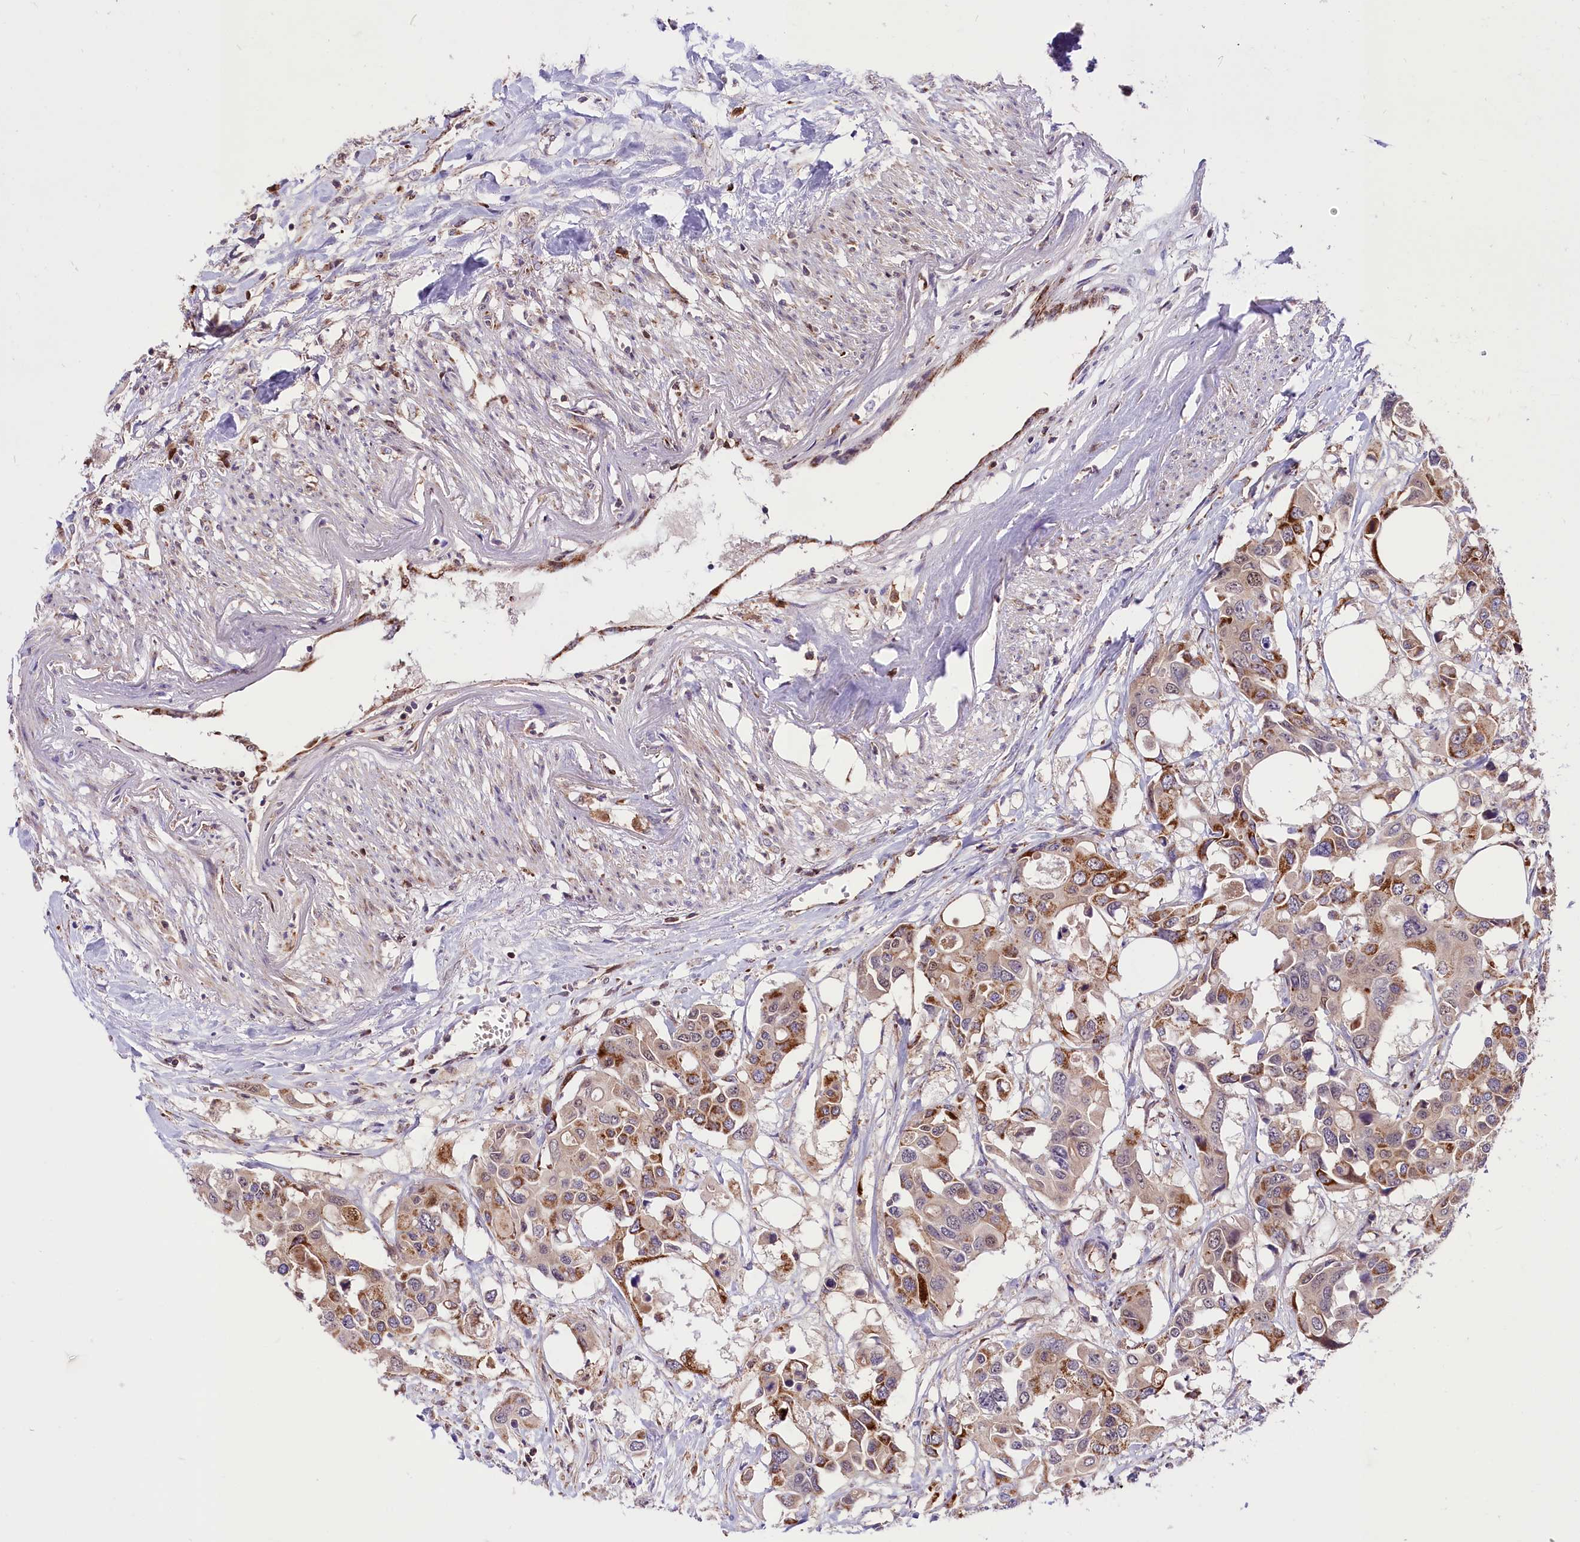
{"staining": {"intensity": "moderate", "quantity": "25%-75%", "location": "cytoplasmic/membranous"}, "tissue": "colorectal cancer", "cell_type": "Tumor cells", "image_type": "cancer", "snomed": [{"axis": "morphology", "description": "Adenocarcinoma, NOS"}, {"axis": "topography", "description": "Colon"}], "caption": "Immunohistochemical staining of human colorectal cancer (adenocarcinoma) shows medium levels of moderate cytoplasmic/membranous positivity in about 25%-75% of tumor cells. Ihc stains the protein of interest in brown and the nuclei are stained blue.", "gene": "COX17", "patient": {"sex": "male", "age": 77}}